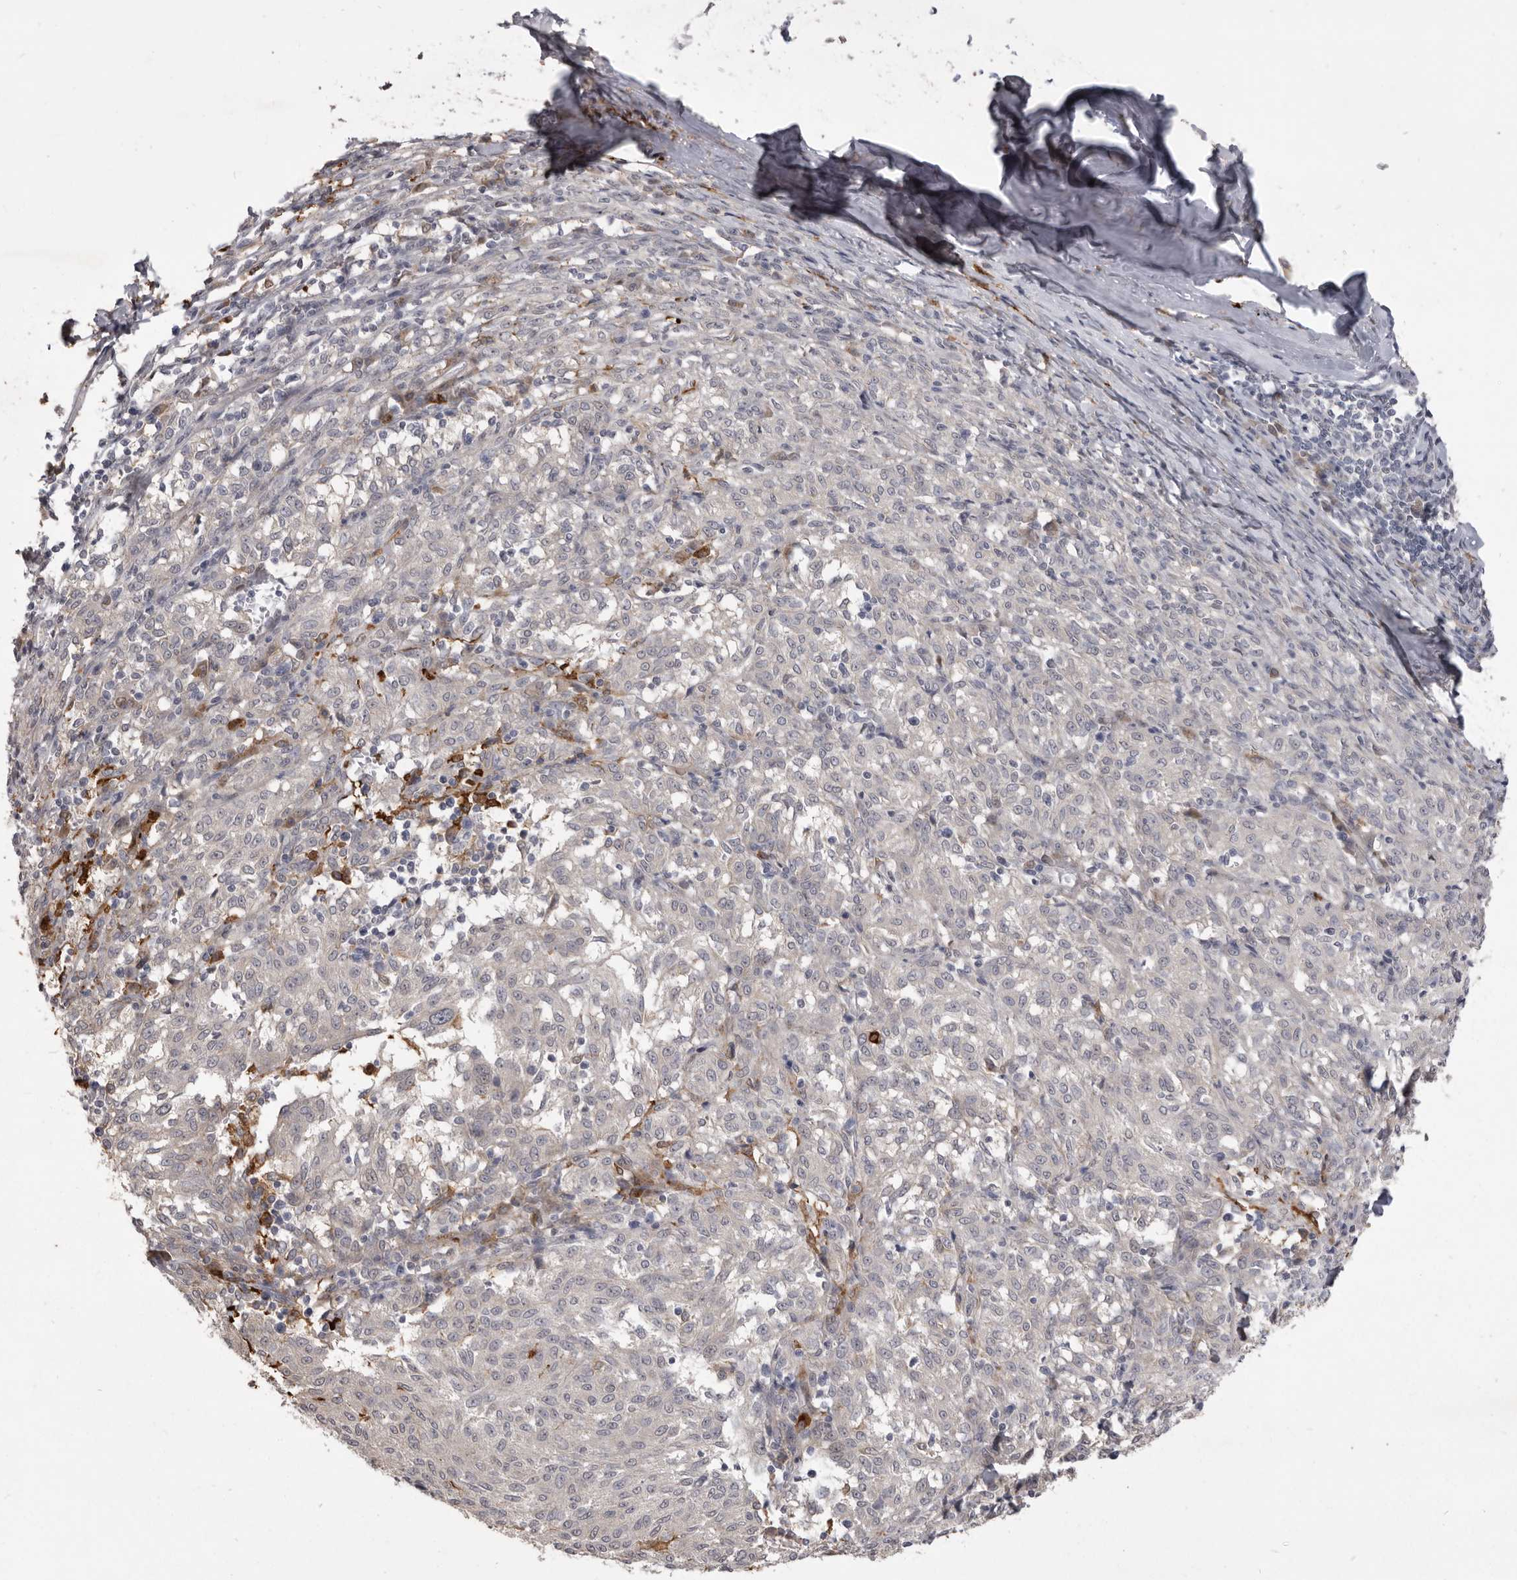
{"staining": {"intensity": "negative", "quantity": "none", "location": "none"}, "tissue": "melanoma", "cell_type": "Tumor cells", "image_type": "cancer", "snomed": [{"axis": "morphology", "description": "Malignant melanoma, NOS"}, {"axis": "topography", "description": "Skin"}], "caption": "A high-resolution histopathology image shows immunohistochemistry (IHC) staining of melanoma, which shows no significant expression in tumor cells. (Stains: DAB (3,3'-diaminobenzidine) IHC with hematoxylin counter stain, Microscopy: brightfield microscopy at high magnification).", "gene": "VPS45", "patient": {"sex": "female", "age": 72}}